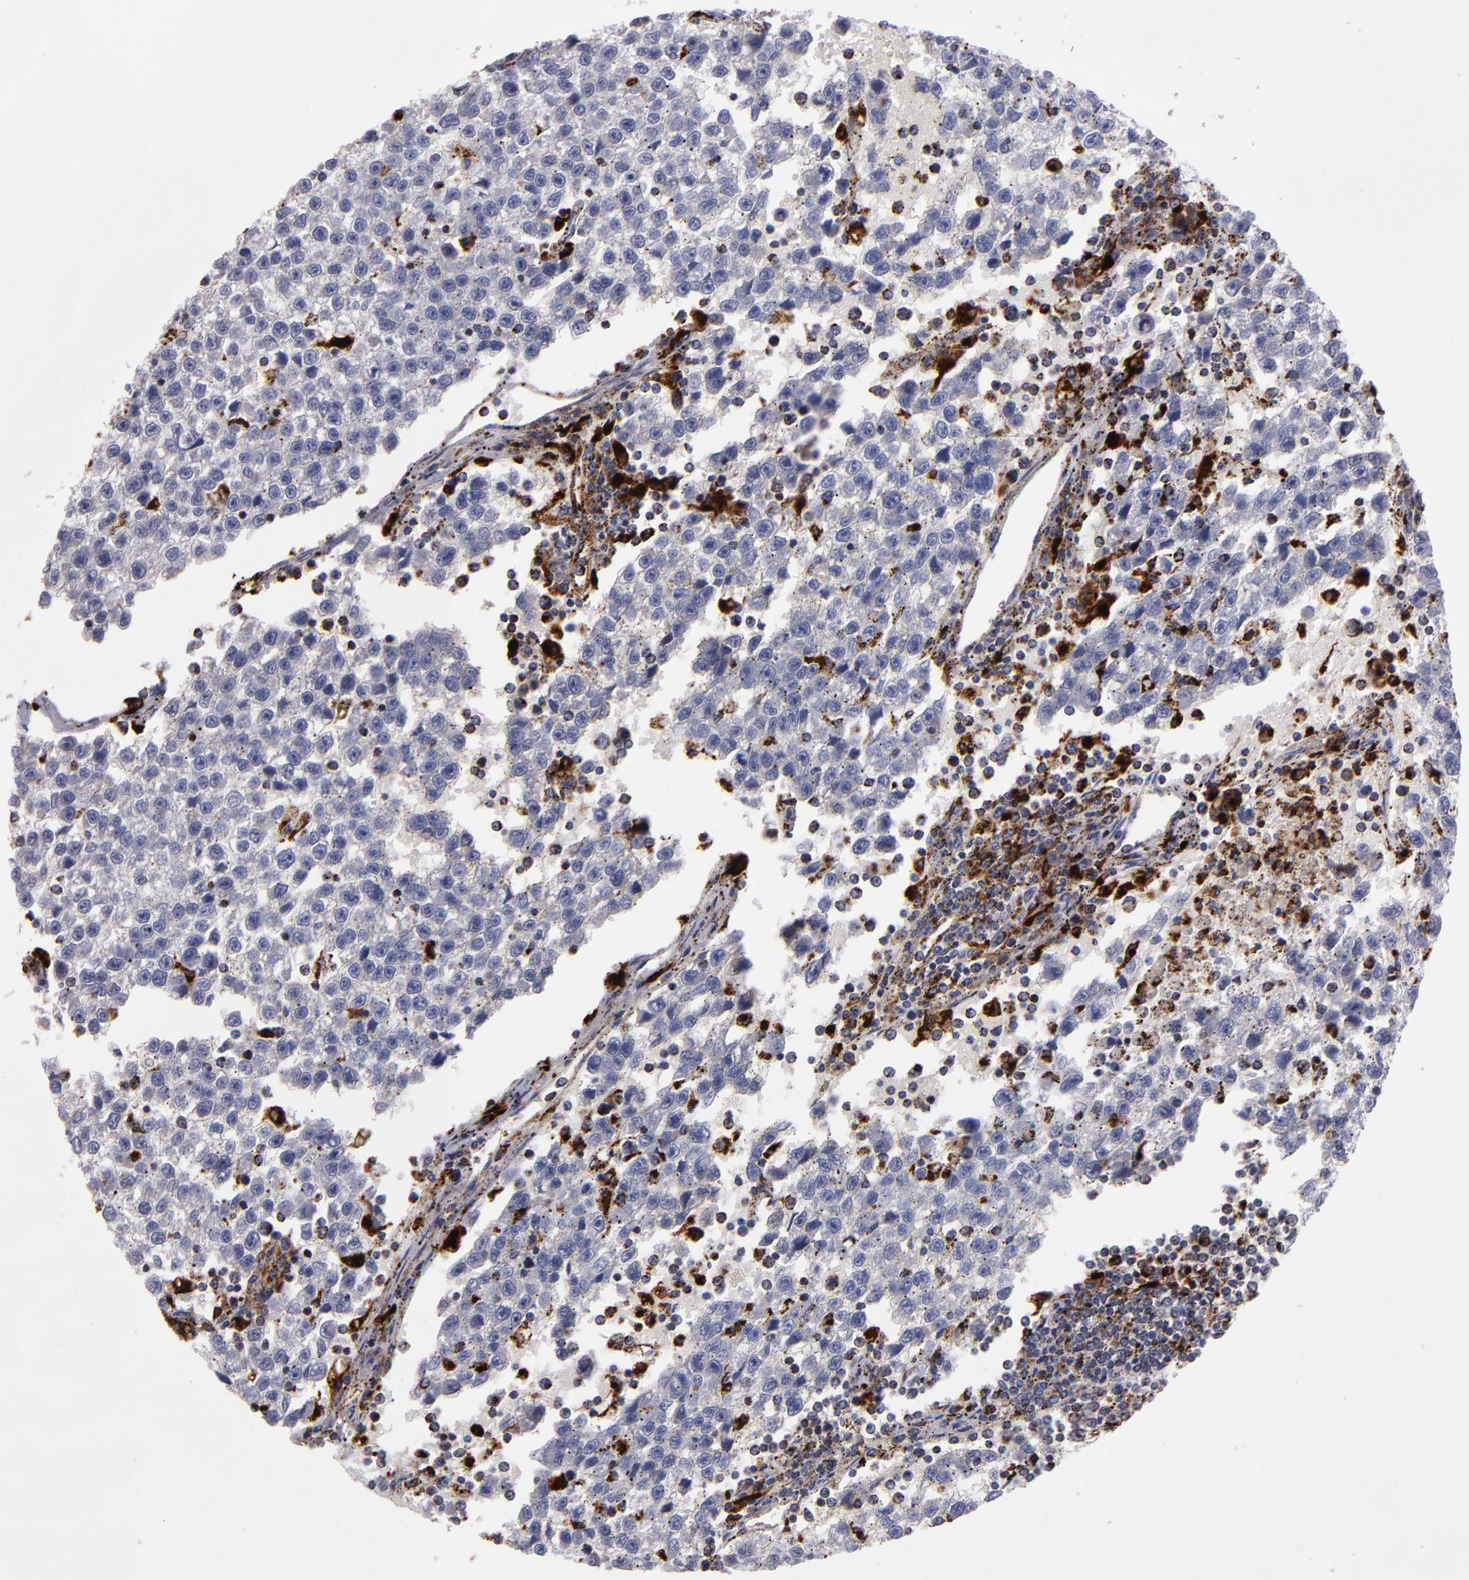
{"staining": {"intensity": "negative", "quantity": "none", "location": "none"}, "tissue": "testis cancer", "cell_type": "Tumor cells", "image_type": "cancer", "snomed": [{"axis": "morphology", "description": "Seminoma, NOS"}, {"axis": "topography", "description": "Testis"}], "caption": "The micrograph shows no staining of tumor cells in testis cancer (seminoma). Brightfield microscopy of IHC stained with DAB (3,3'-diaminobenzidine) (brown) and hematoxylin (blue), captured at high magnification.", "gene": "CTSS", "patient": {"sex": "male", "age": 35}}